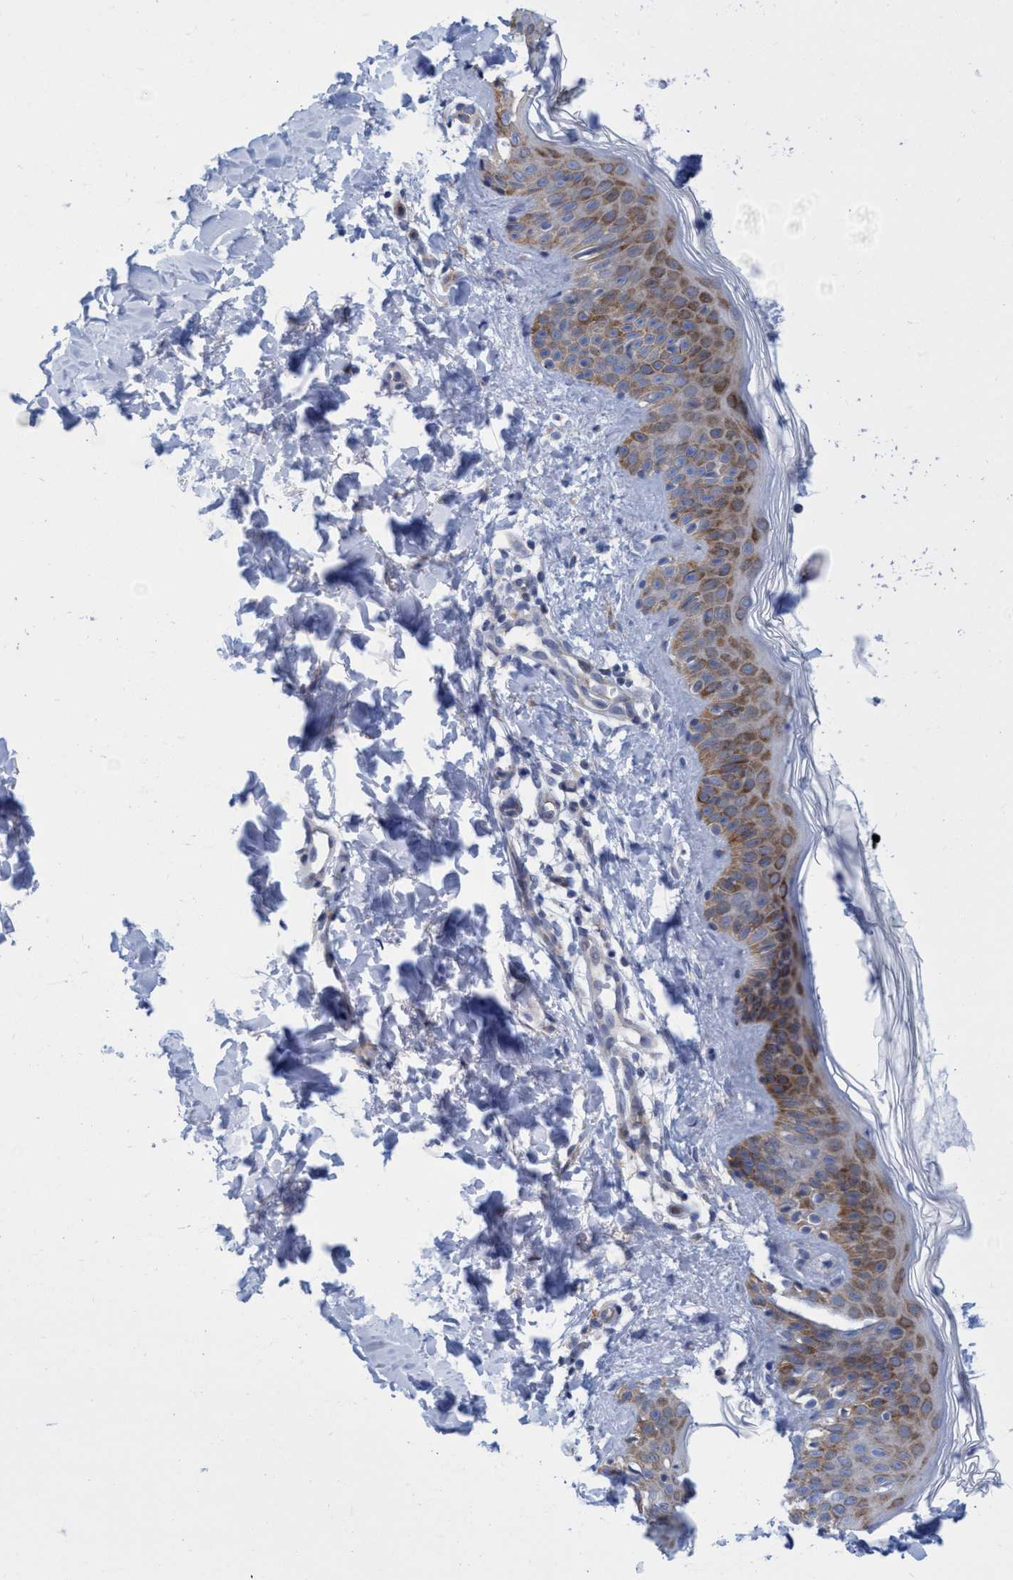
{"staining": {"intensity": "negative", "quantity": "none", "location": "none"}, "tissue": "skin", "cell_type": "Fibroblasts", "image_type": "normal", "snomed": [{"axis": "morphology", "description": "Normal tissue, NOS"}, {"axis": "topography", "description": "Skin"}], "caption": "DAB immunohistochemical staining of normal human skin displays no significant staining in fibroblasts.", "gene": "R3HCC1", "patient": {"sex": "male", "age": 40}}